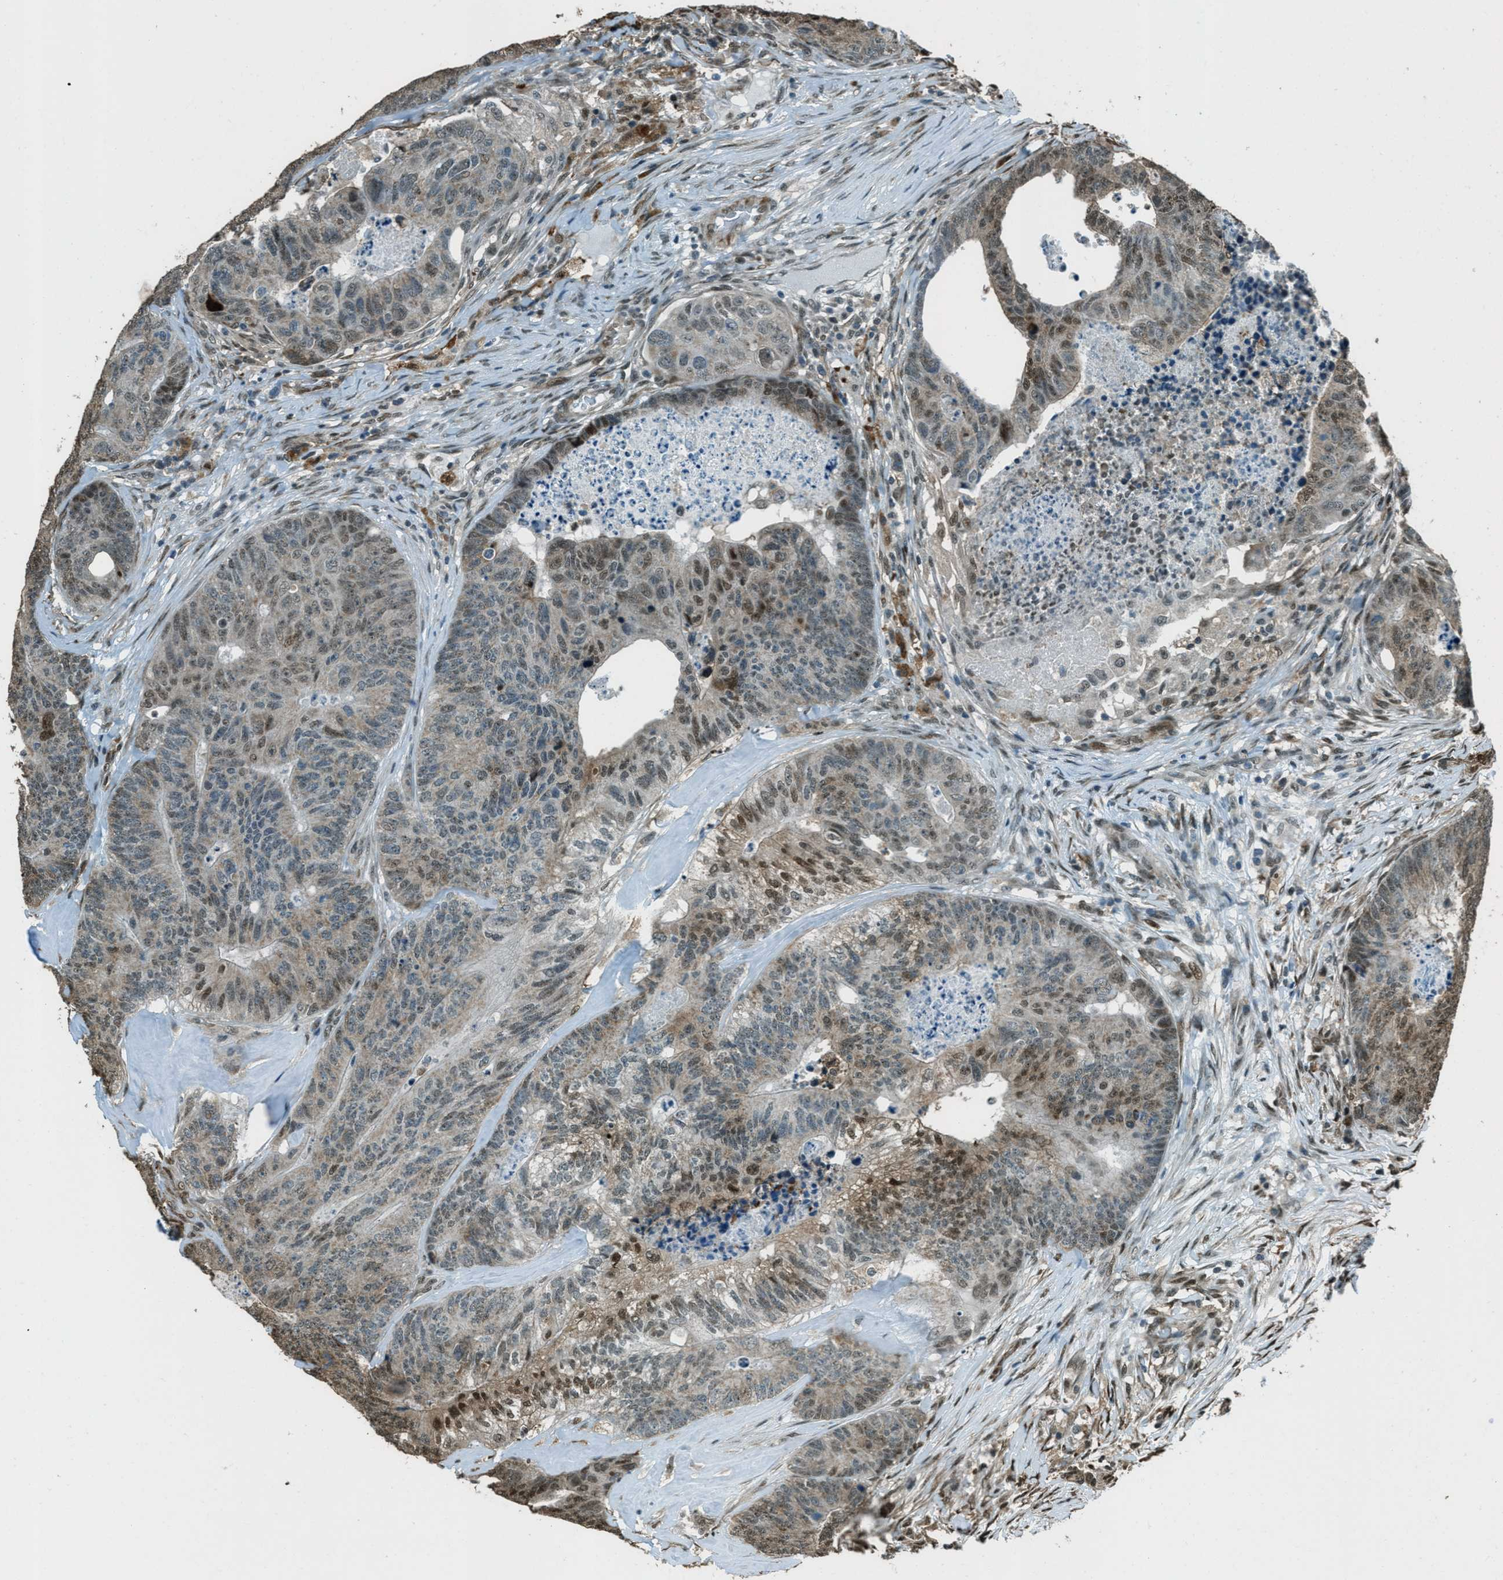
{"staining": {"intensity": "moderate", "quantity": "25%-75%", "location": "cytoplasmic/membranous,nuclear"}, "tissue": "colorectal cancer", "cell_type": "Tumor cells", "image_type": "cancer", "snomed": [{"axis": "morphology", "description": "Adenocarcinoma, NOS"}, {"axis": "topography", "description": "Colon"}], "caption": "Colorectal cancer (adenocarcinoma) tissue shows moderate cytoplasmic/membranous and nuclear staining in about 25%-75% of tumor cells, visualized by immunohistochemistry.", "gene": "TARDBP", "patient": {"sex": "female", "age": 67}}